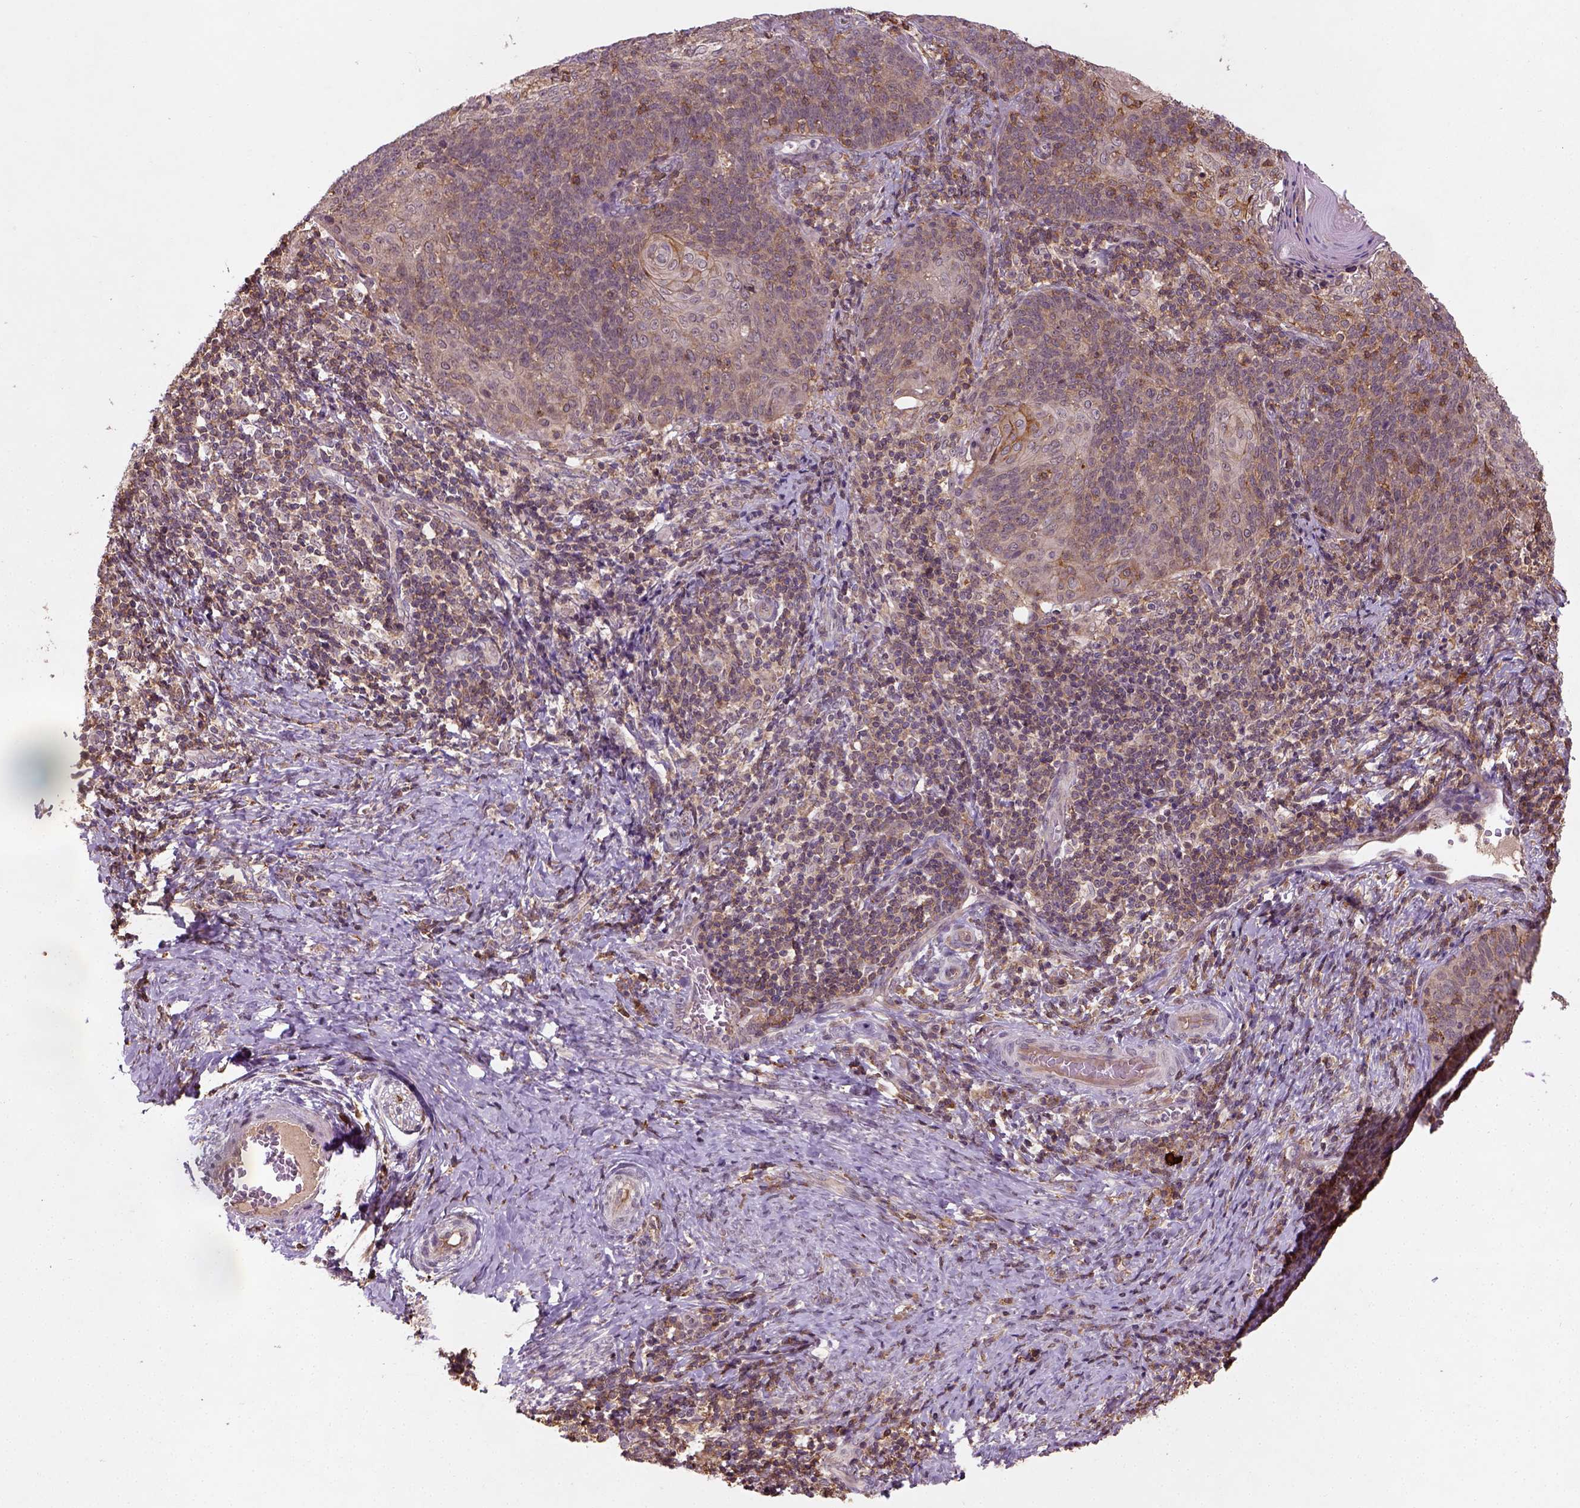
{"staining": {"intensity": "moderate", "quantity": "<25%", "location": "cytoplasmic/membranous"}, "tissue": "cervical cancer", "cell_type": "Tumor cells", "image_type": "cancer", "snomed": [{"axis": "morphology", "description": "Normal tissue, NOS"}, {"axis": "morphology", "description": "Squamous cell carcinoma, NOS"}, {"axis": "topography", "description": "Cervix"}], "caption": "The immunohistochemical stain highlights moderate cytoplasmic/membranous staining in tumor cells of cervical squamous cell carcinoma tissue.", "gene": "CAMKK1", "patient": {"sex": "female", "age": 39}}